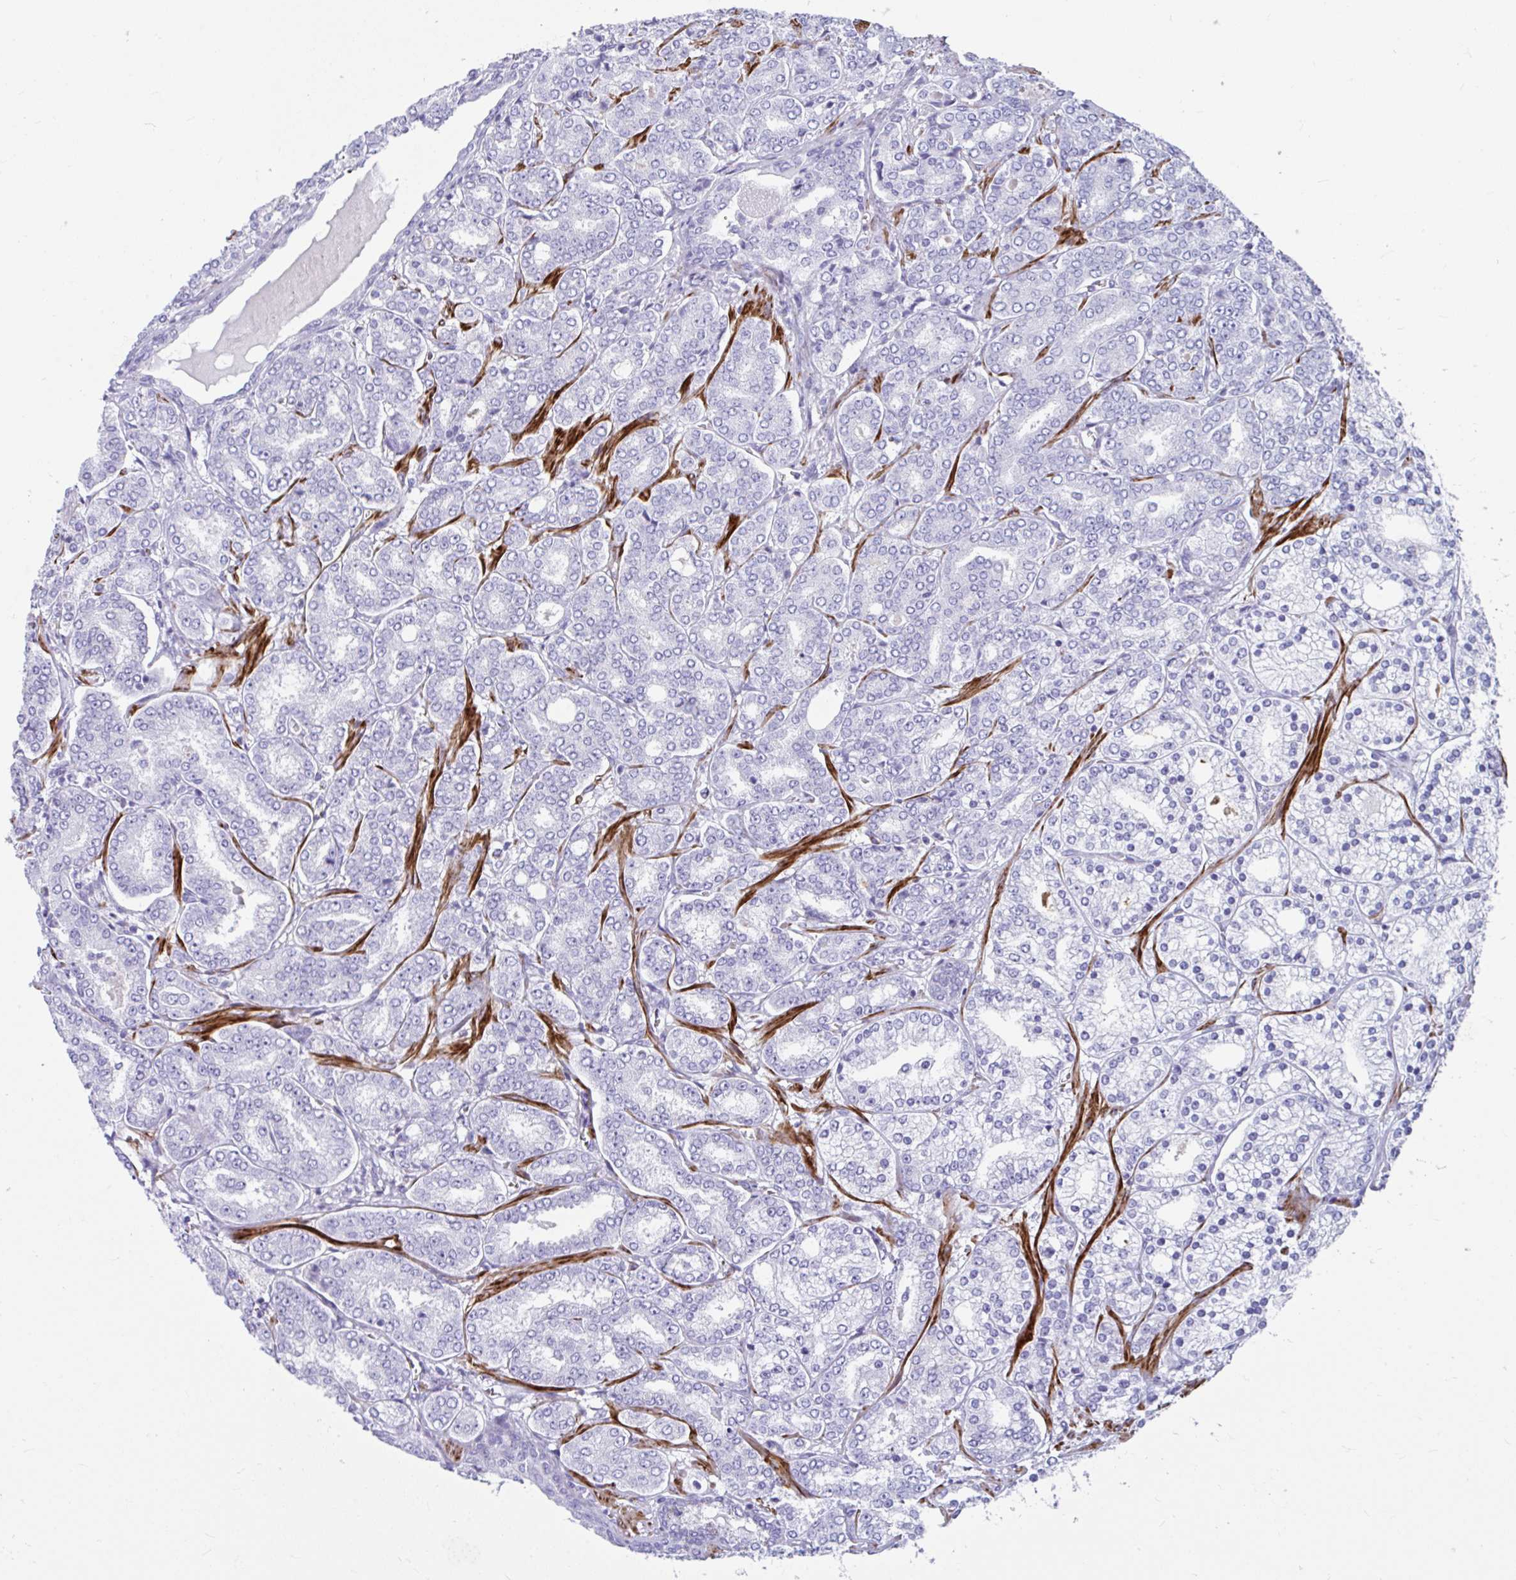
{"staining": {"intensity": "negative", "quantity": "none", "location": "none"}, "tissue": "prostate cancer", "cell_type": "Tumor cells", "image_type": "cancer", "snomed": [{"axis": "morphology", "description": "Adenocarcinoma, High grade"}, {"axis": "topography", "description": "Prostate"}], "caption": "This is a photomicrograph of immunohistochemistry staining of adenocarcinoma (high-grade) (prostate), which shows no positivity in tumor cells.", "gene": "GRXCR2", "patient": {"sex": "male", "age": 72}}